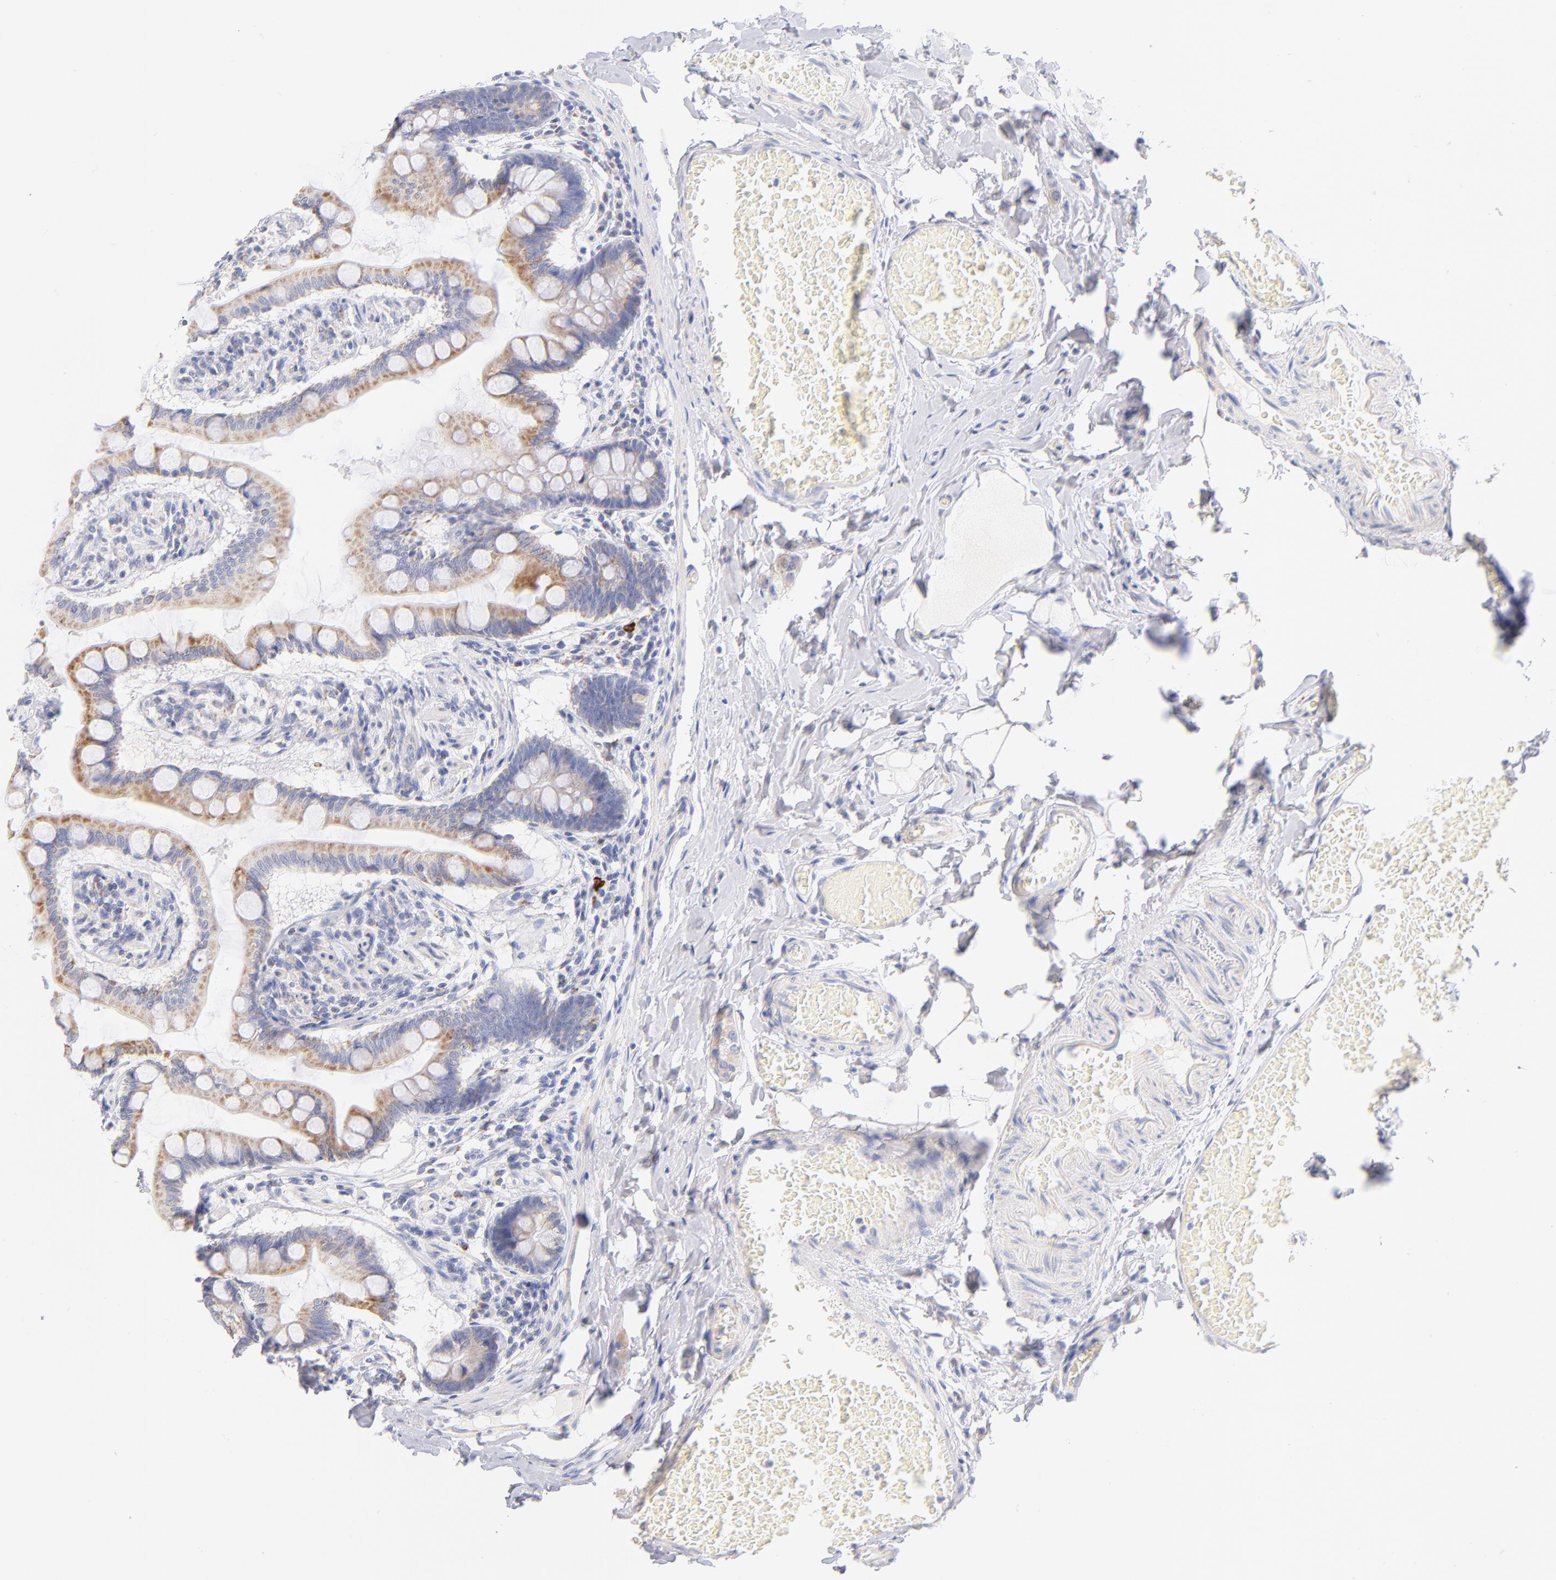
{"staining": {"intensity": "moderate", "quantity": "25%-75%", "location": "cytoplasmic/membranous"}, "tissue": "small intestine", "cell_type": "Glandular cells", "image_type": "normal", "snomed": [{"axis": "morphology", "description": "Normal tissue, NOS"}, {"axis": "topography", "description": "Small intestine"}], "caption": "Protein analysis of normal small intestine reveals moderate cytoplasmic/membranous positivity in approximately 25%-75% of glandular cells.", "gene": "AIFM1", "patient": {"sex": "male", "age": 41}}